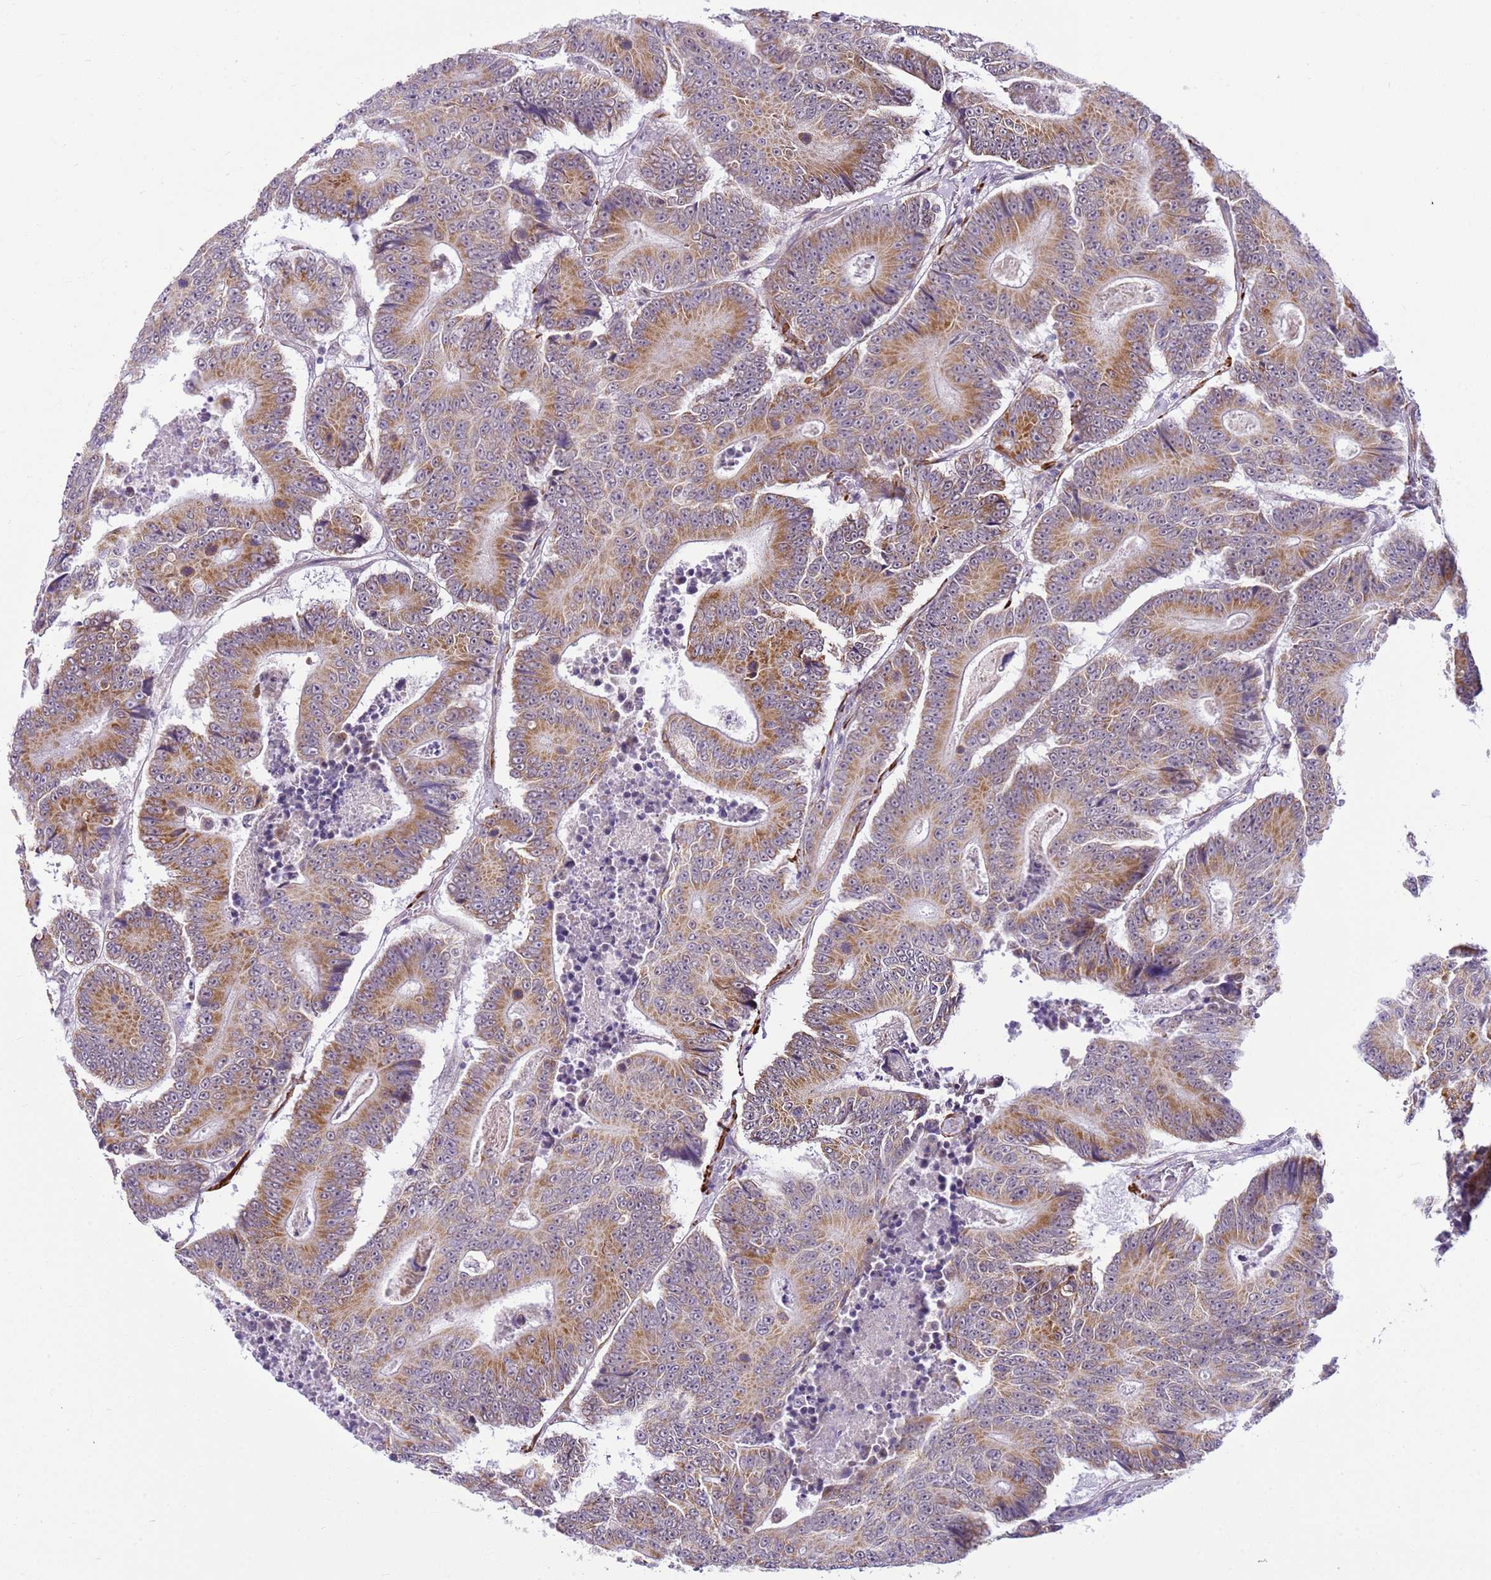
{"staining": {"intensity": "moderate", "quantity": ">75%", "location": "cytoplasmic/membranous"}, "tissue": "colorectal cancer", "cell_type": "Tumor cells", "image_type": "cancer", "snomed": [{"axis": "morphology", "description": "Adenocarcinoma, NOS"}, {"axis": "topography", "description": "Colon"}], "caption": "Brown immunohistochemical staining in human colorectal adenocarcinoma displays moderate cytoplasmic/membranous staining in approximately >75% of tumor cells.", "gene": "SMIM4", "patient": {"sex": "male", "age": 83}}